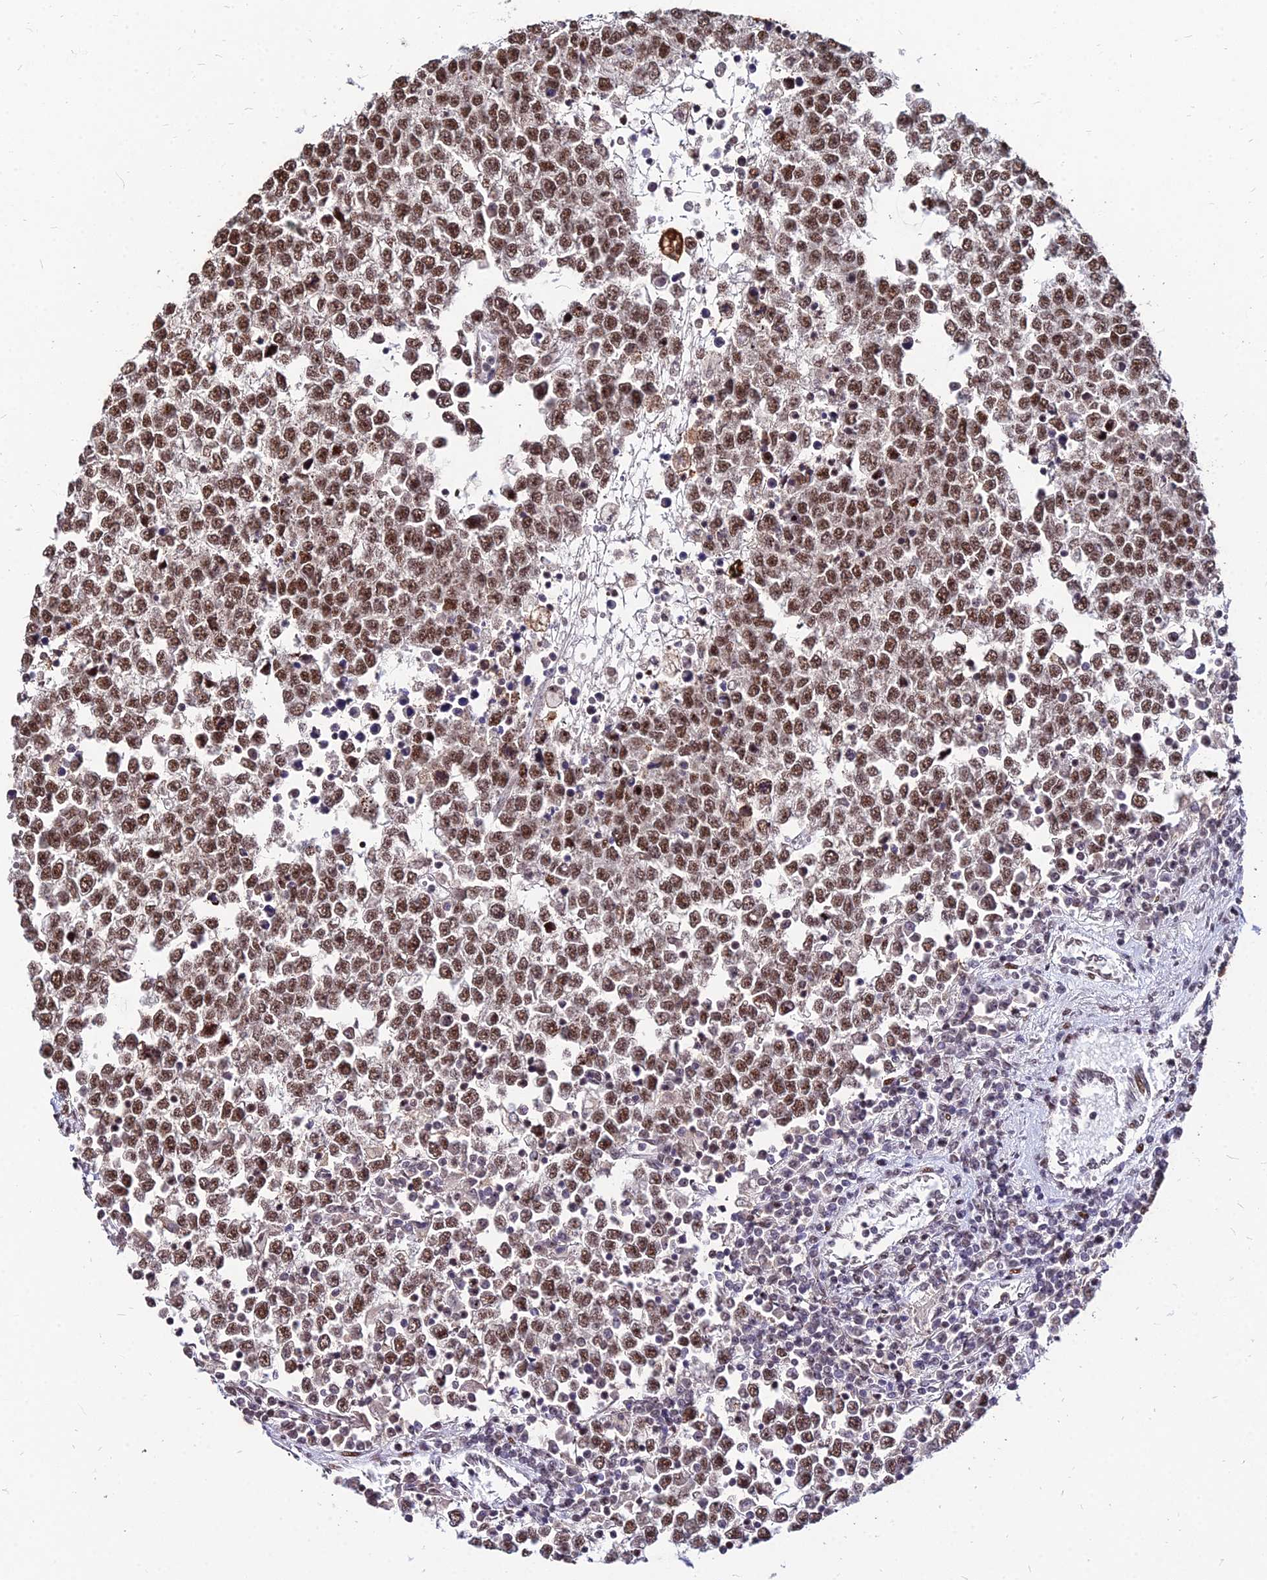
{"staining": {"intensity": "strong", "quantity": ">75%", "location": "nuclear"}, "tissue": "testis cancer", "cell_type": "Tumor cells", "image_type": "cancer", "snomed": [{"axis": "morphology", "description": "Seminoma, NOS"}, {"axis": "topography", "description": "Testis"}], "caption": "Brown immunohistochemical staining in human testis seminoma displays strong nuclear positivity in about >75% of tumor cells.", "gene": "ZBED4", "patient": {"sex": "male", "age": 65}}